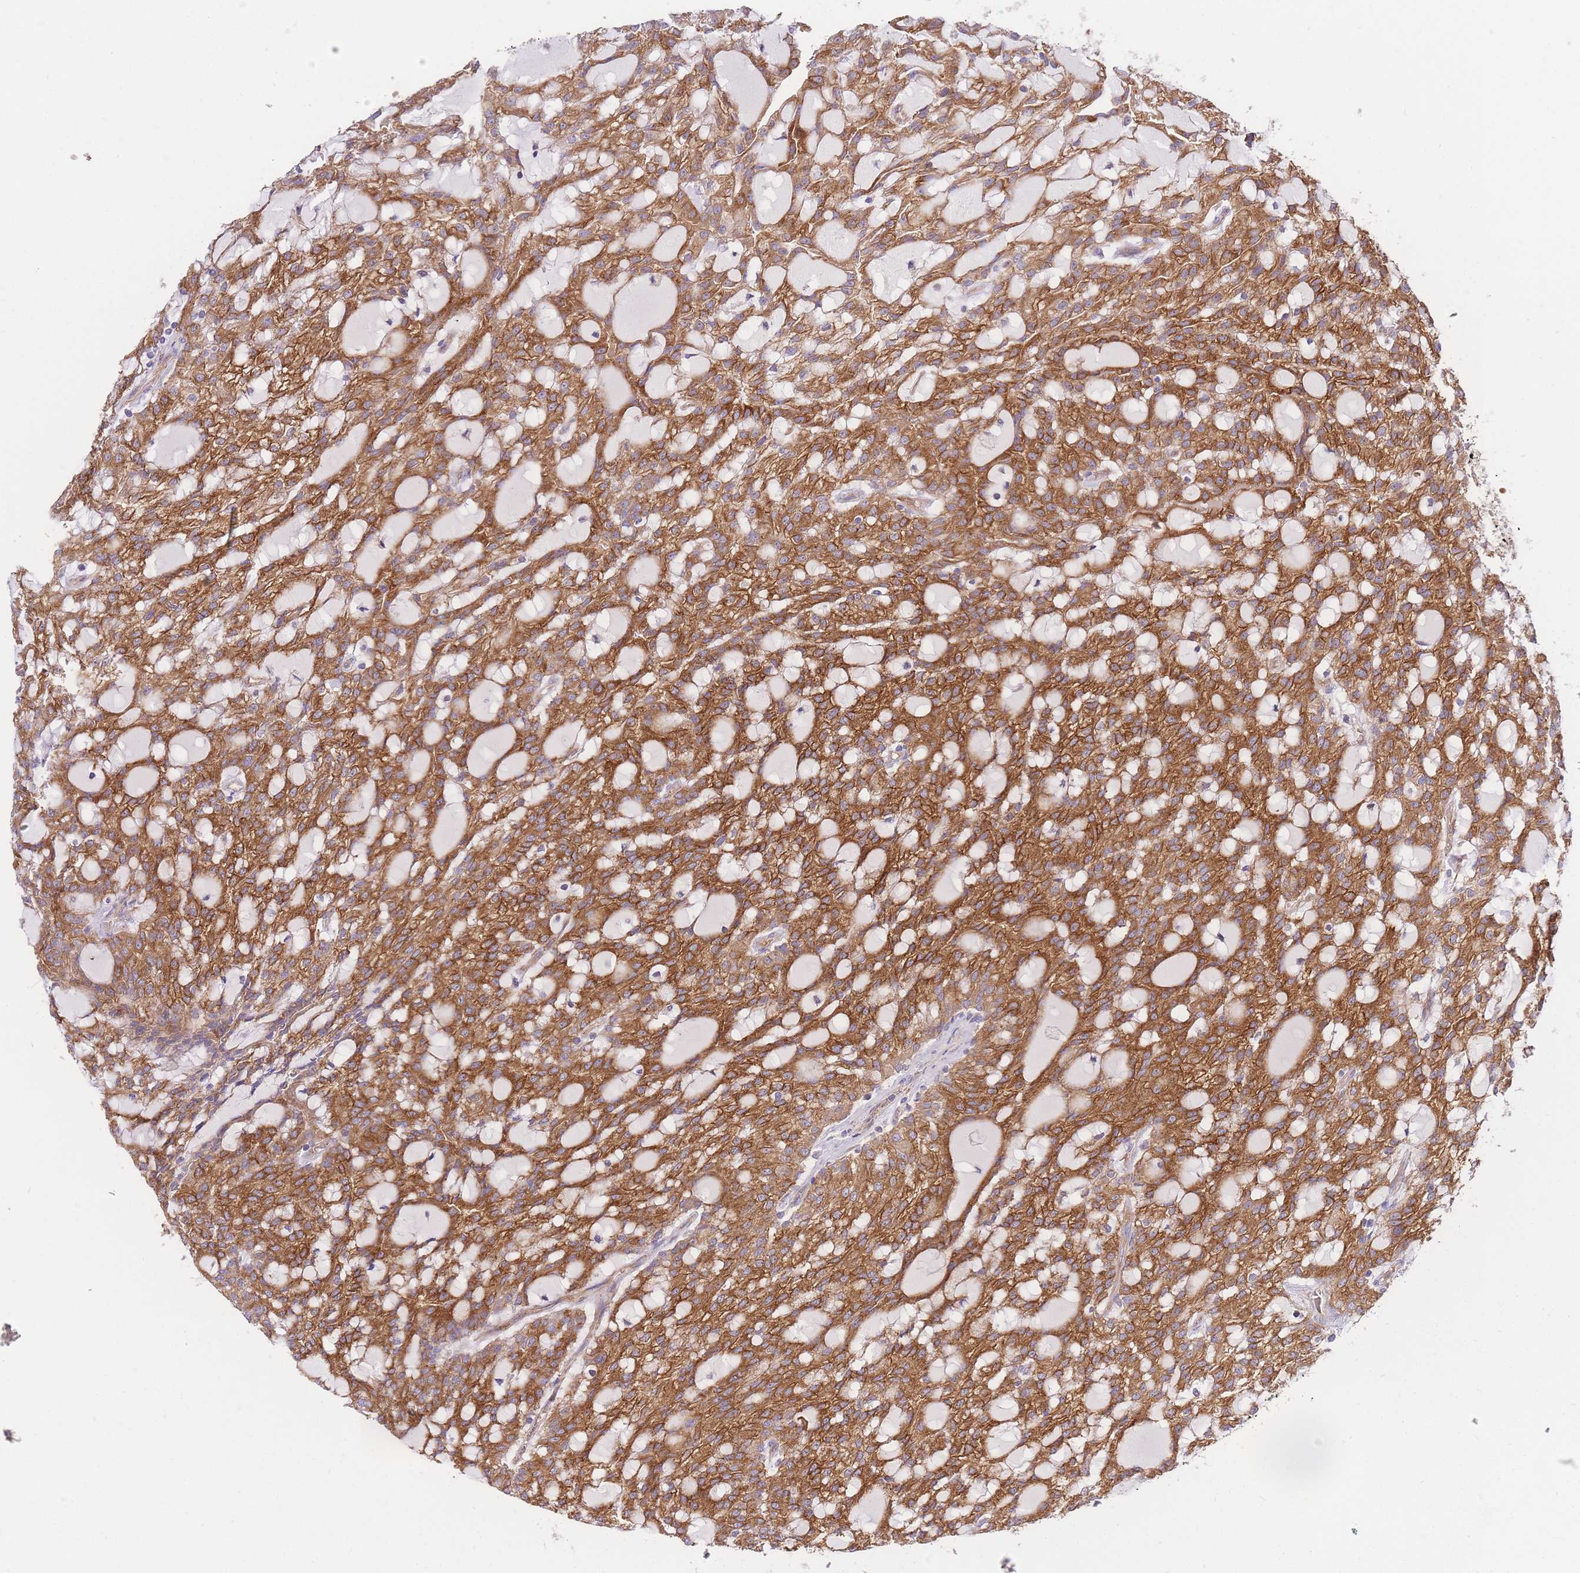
{"staining": {"intensity": "strong", "quantity": ">75%", "location": "cytoplasmic/membranous"}, "tissue": "renal cancer", "cell_type": "Tumor cells", "image_type": "cancer", "snomed": [{"axis": "morphology", "description": "Adenocarcinoma, NOS"}, {"axis": "topography", "description": "Kidney"}], "caption": "Immunohistochemical staining of human renal adenocarcinoma shows strong cytoplasmic/membranous protein expression in about >75% of tumor cells.", "gene": "INSYN2B", "patient": {"sex": "male", "age": 63}}